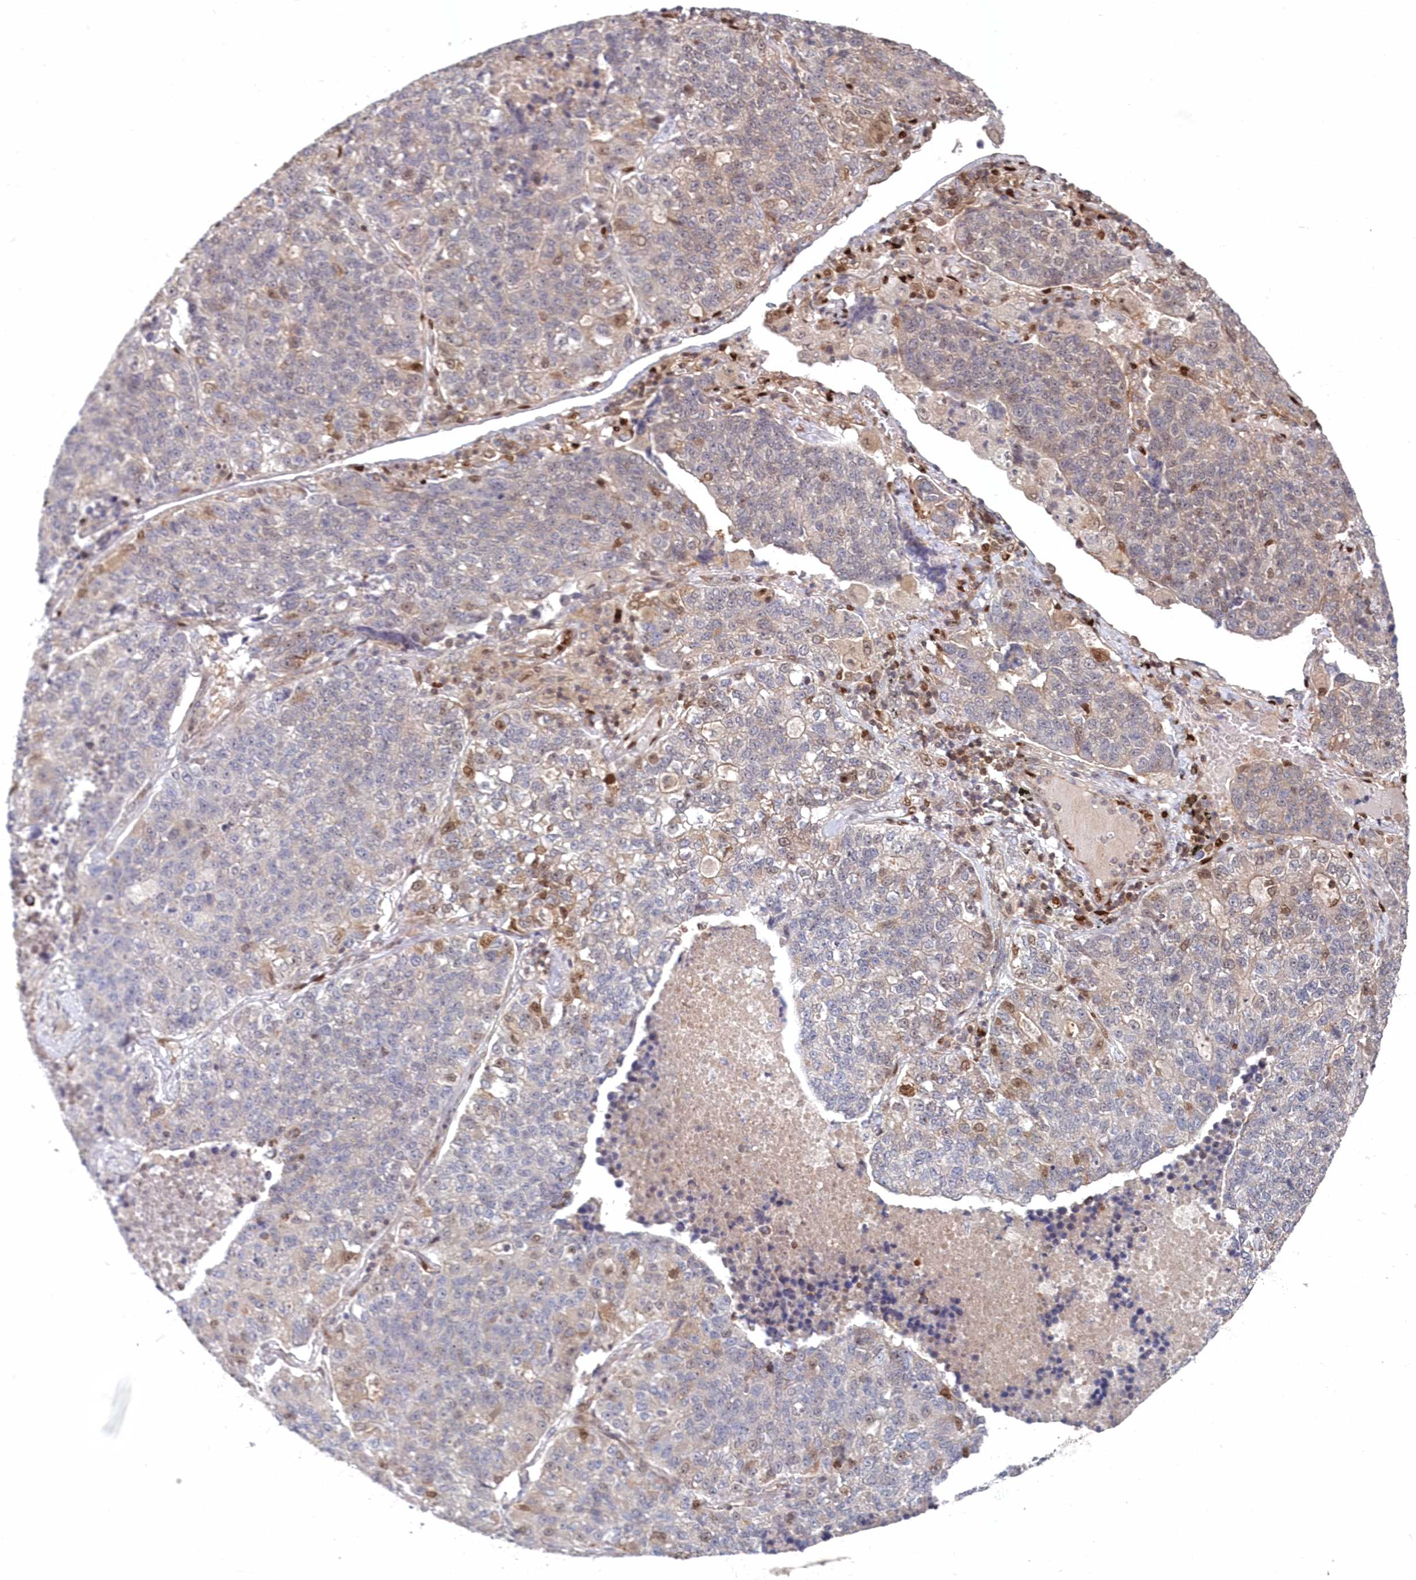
{"staining": {"intensity": "weak", "quantity": "<25%", "location": "cytoplasmic/membranous,nuclear"}, "tissue": "lung cancer", "cell_type": "Tumor cells", "image_type": "cancer", "snomed": [{"axis": "morphology", "description": "Adenocarcinoma, NOS"}, {"axis": "topography", "description": "Lung"}], "caption": "Protein analysis of lung adenocarcinoma reveals no significant positivity in tumor cells.", "gene": "ABHD14B", "patient": {"sex": "male", "age": 49}}